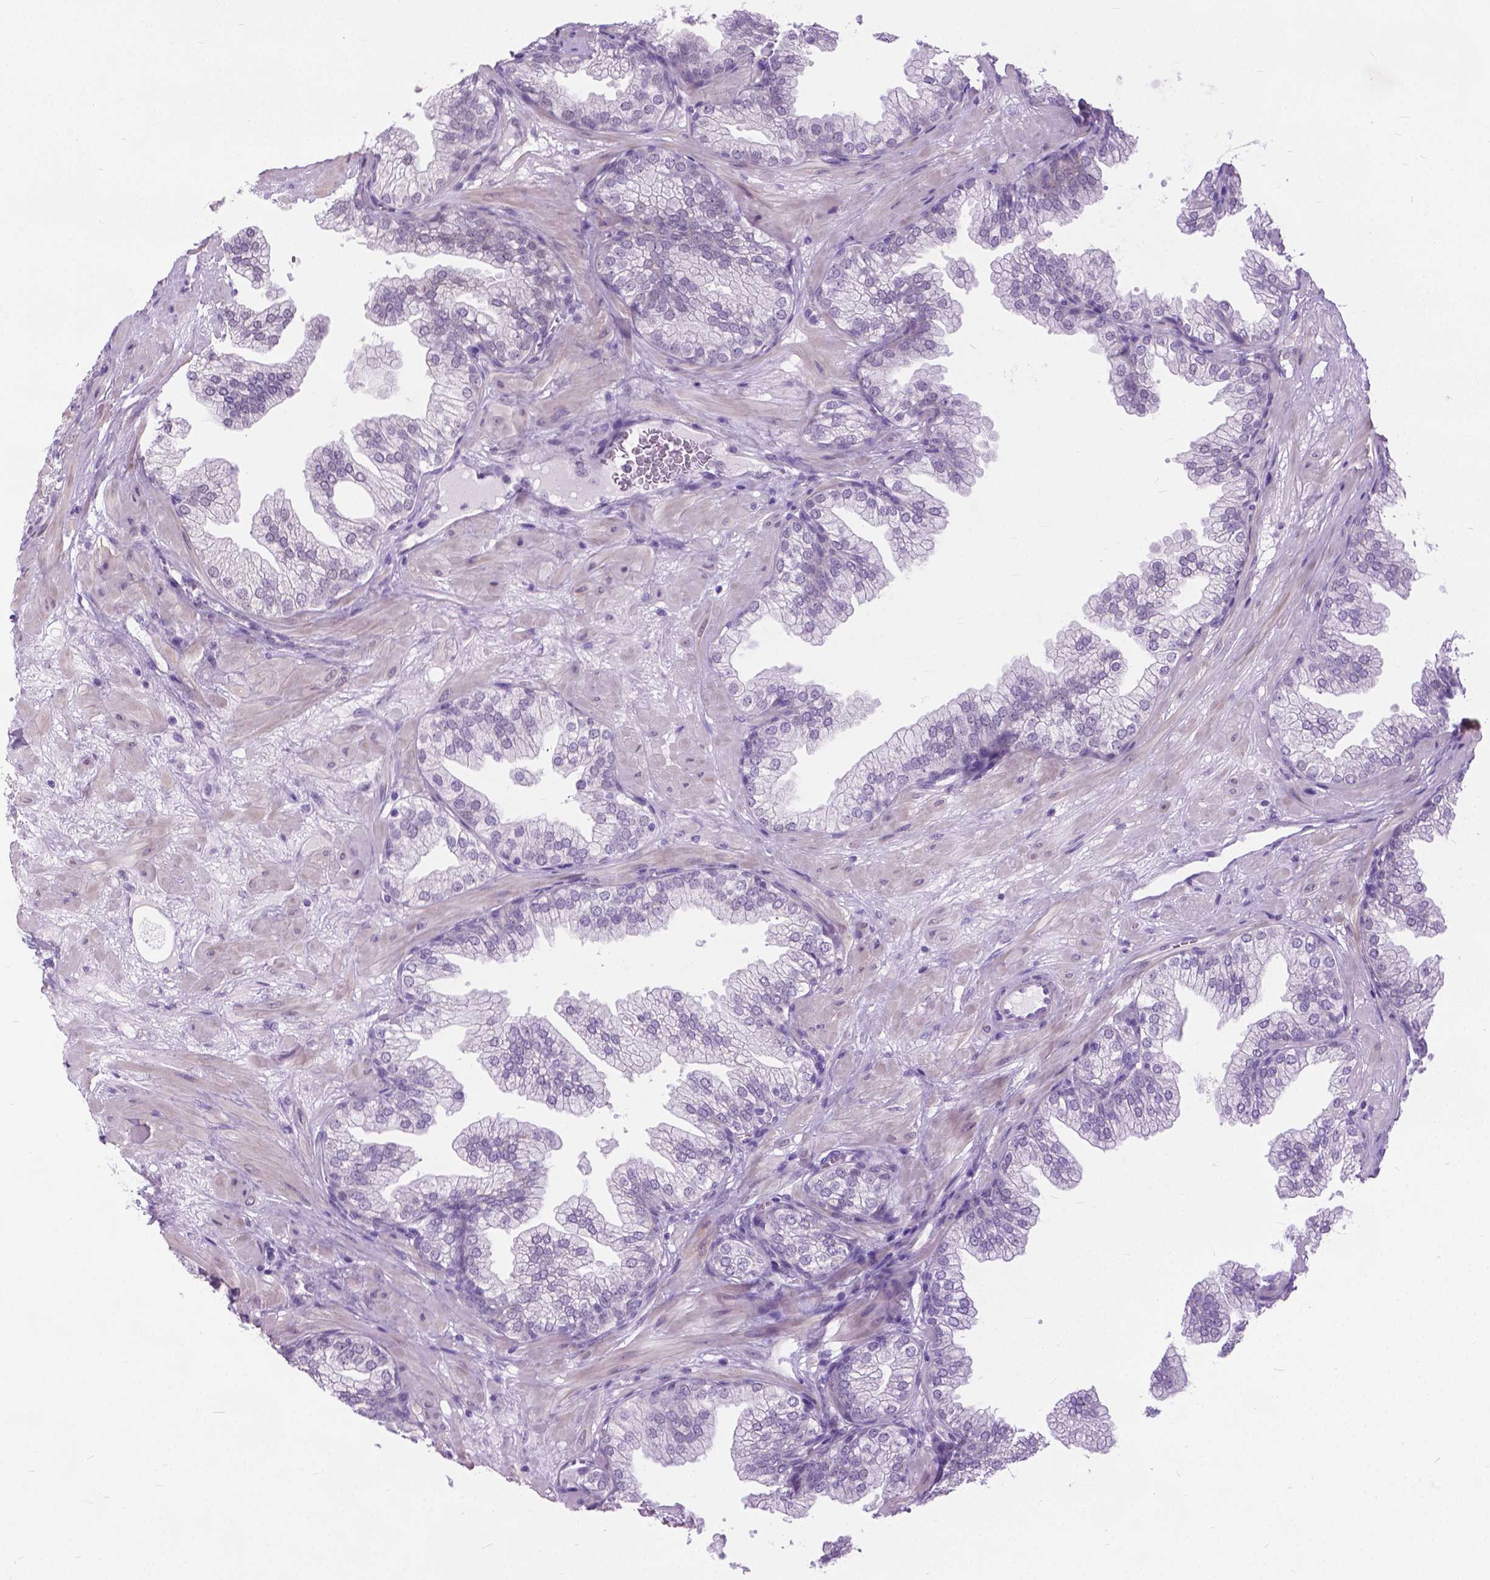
{"staining": {"intensity": "negative", "quantity": "none", "location": "none"}, "tissue": "prostate", "cell_type": "Glandular cells", "image_type": "normal", "snomed": [{"axis": "morphology", "description": "Normal tissue, NOS"}, {"axis": "topography", "description": "Prostate"}], "caption": "Glandular cells are negative for protein expression in normal human prostate.", "gene": "APCDD1L", "patient": {"sex": "male", "age": 37}}